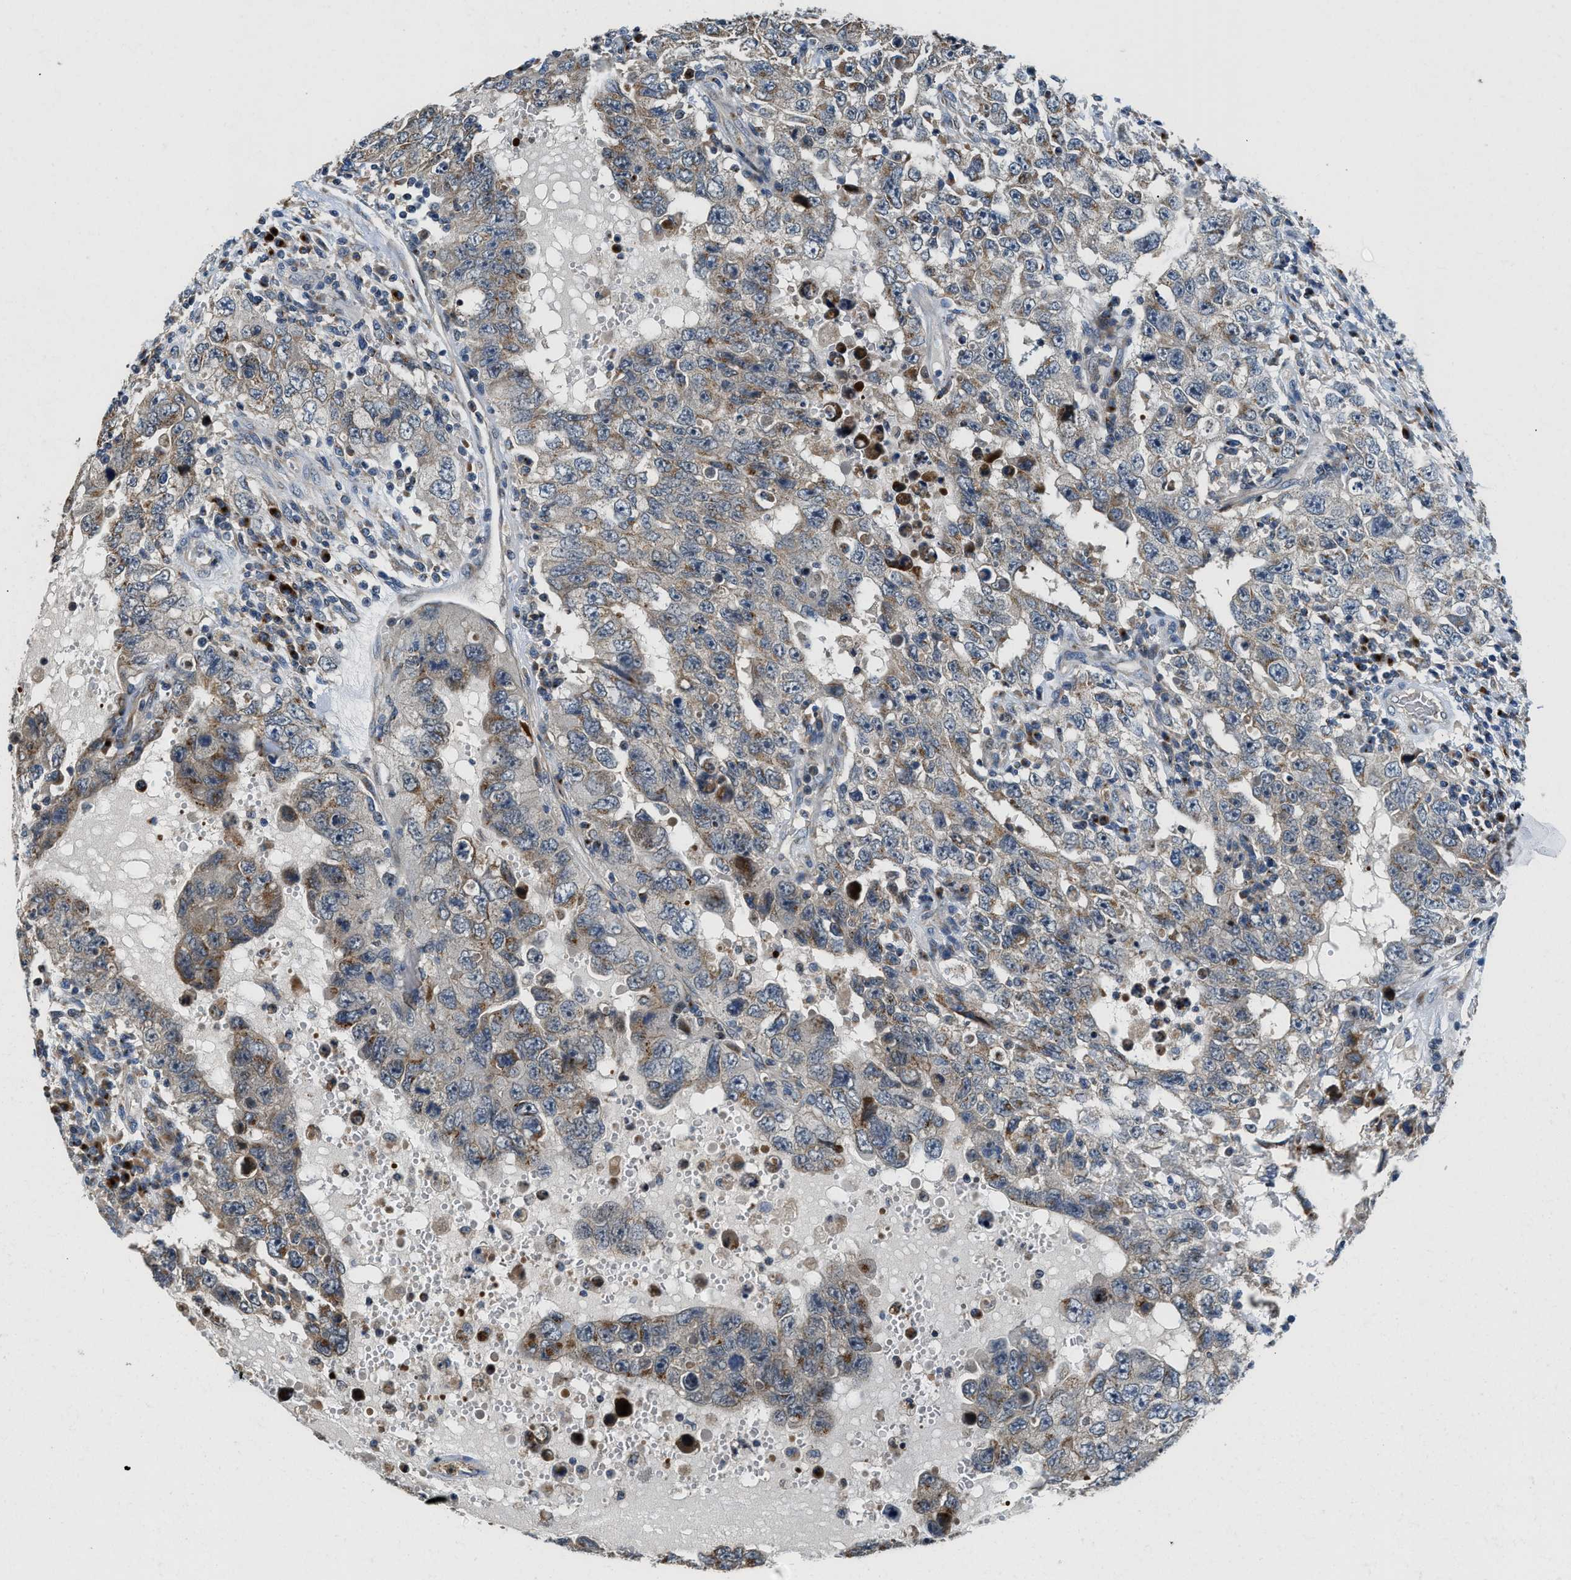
{"staining": {"intensity": "weak", "quantity": "25%-75%", "location": "cytoplasmic/membranous"}, "tissue": "testis cancer", "cell_type": "Tumor cells", "image_type": "cancer", "snomed": [{"axis": "morphology", "description": "Carcinoma, Embryonal, NOS"}, {"axis": "topography", "description": "Testis"}], "caption": "Testis cancer was stained to show a protein in brown. There is low levels of weak cytoplasmic/membranous expression in about 25%-75% of tumor cells.", "gene": "FUT8", "patient": {"sex": "male", "age": 26}}